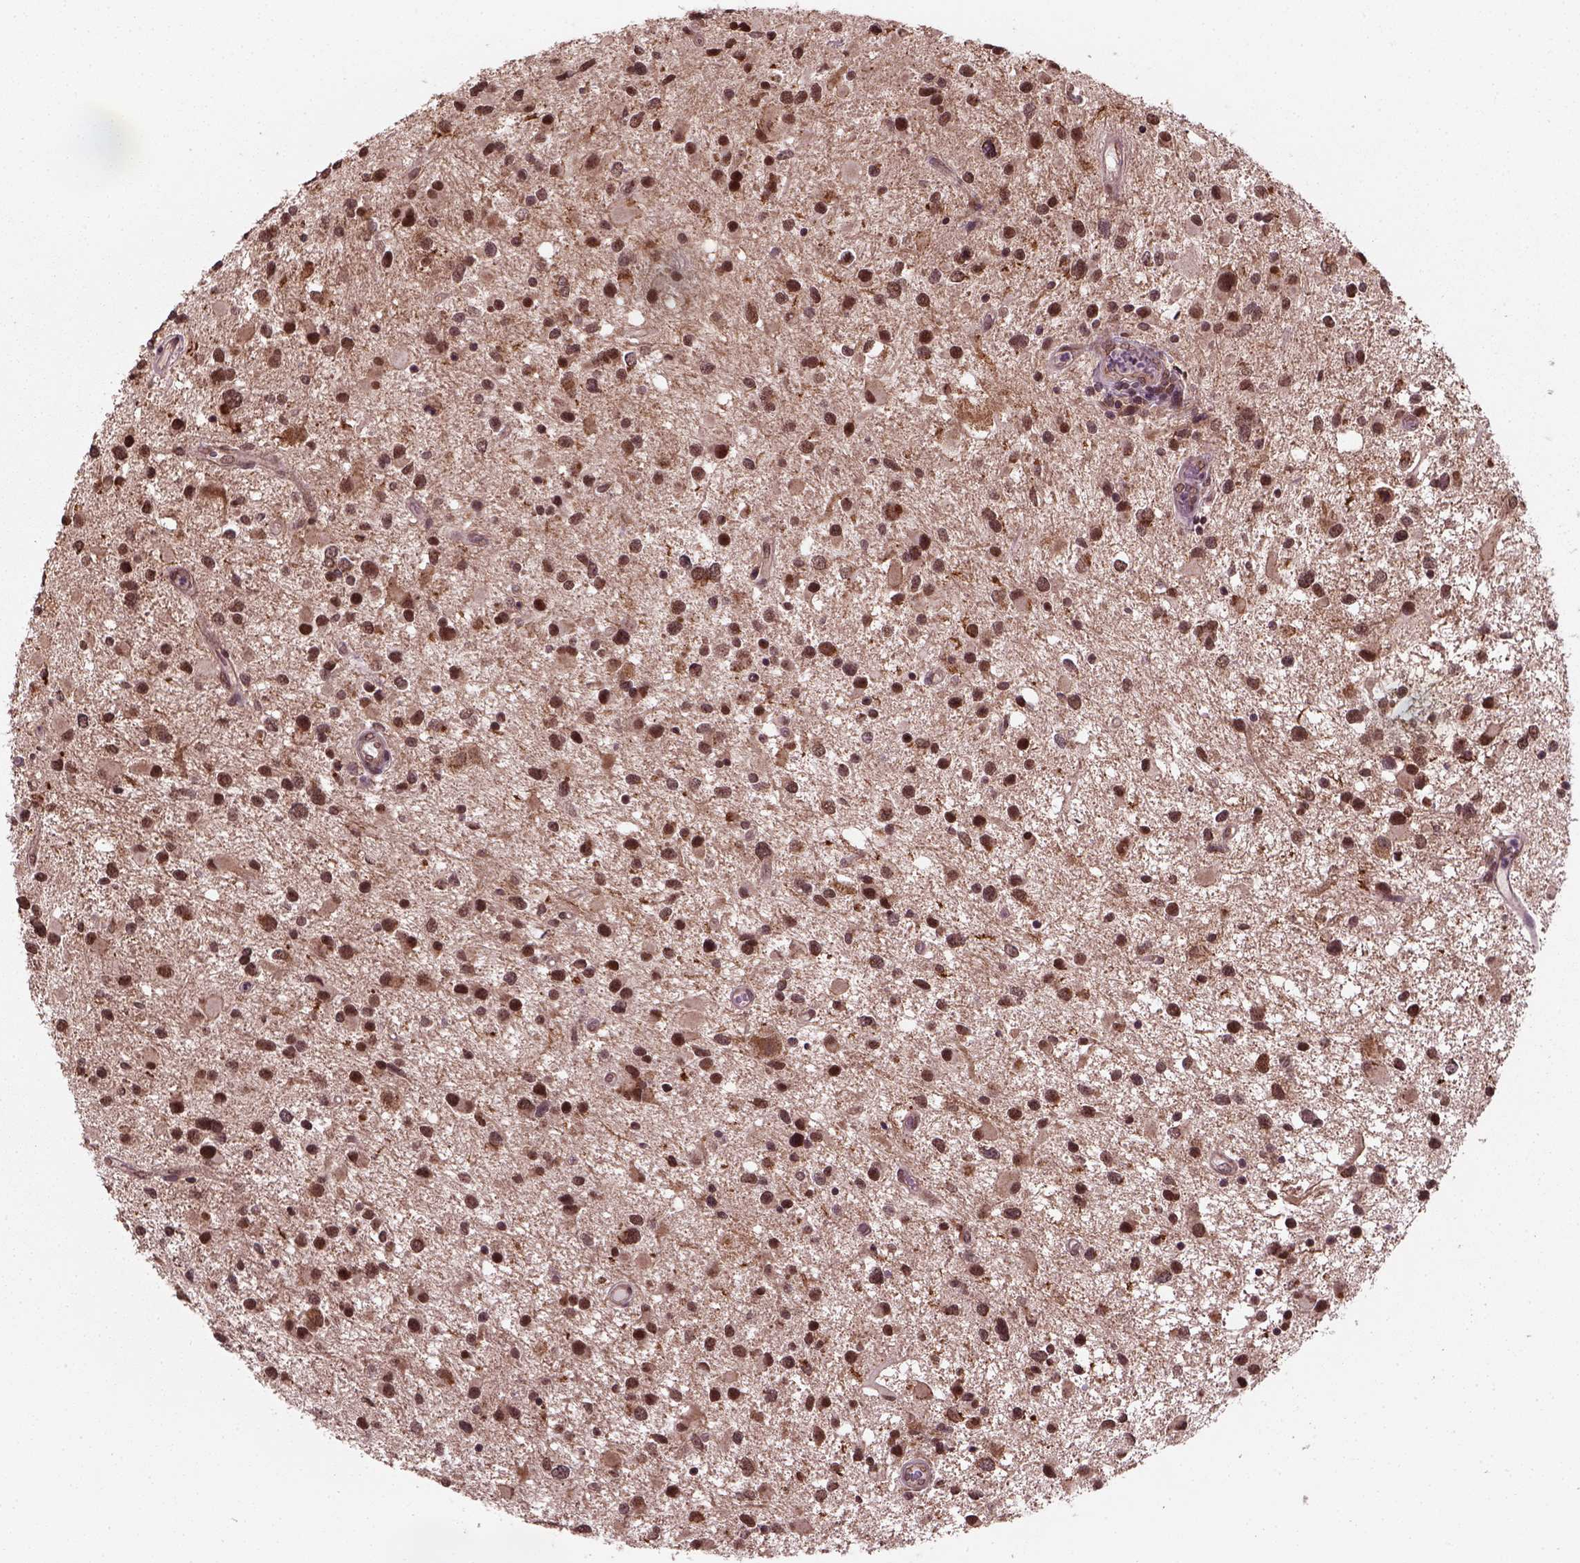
{"staining": {"intensity": "strong", "quantity": ">75%", "location": "nuclear"}, "tissue": "glioma", "cell_type": "Tumor cells", "image_type": "cancer", "snomed": [{"axis": "morphology", "description": "Glioma, malignant, Low grade"}, {"axis": "topography", "description": "Brain"}], "caption": "The photomicrograph reveals a brown stain indicating the presence of a protein in the nuclear of tumor cells in glioma. (DAB (3,3'-diaminobenzidine) IHC, brown staining for protein, blue staining for nuclei).", "gene": "NUDT9", "patient": {"sex": "female", "age": 32}}